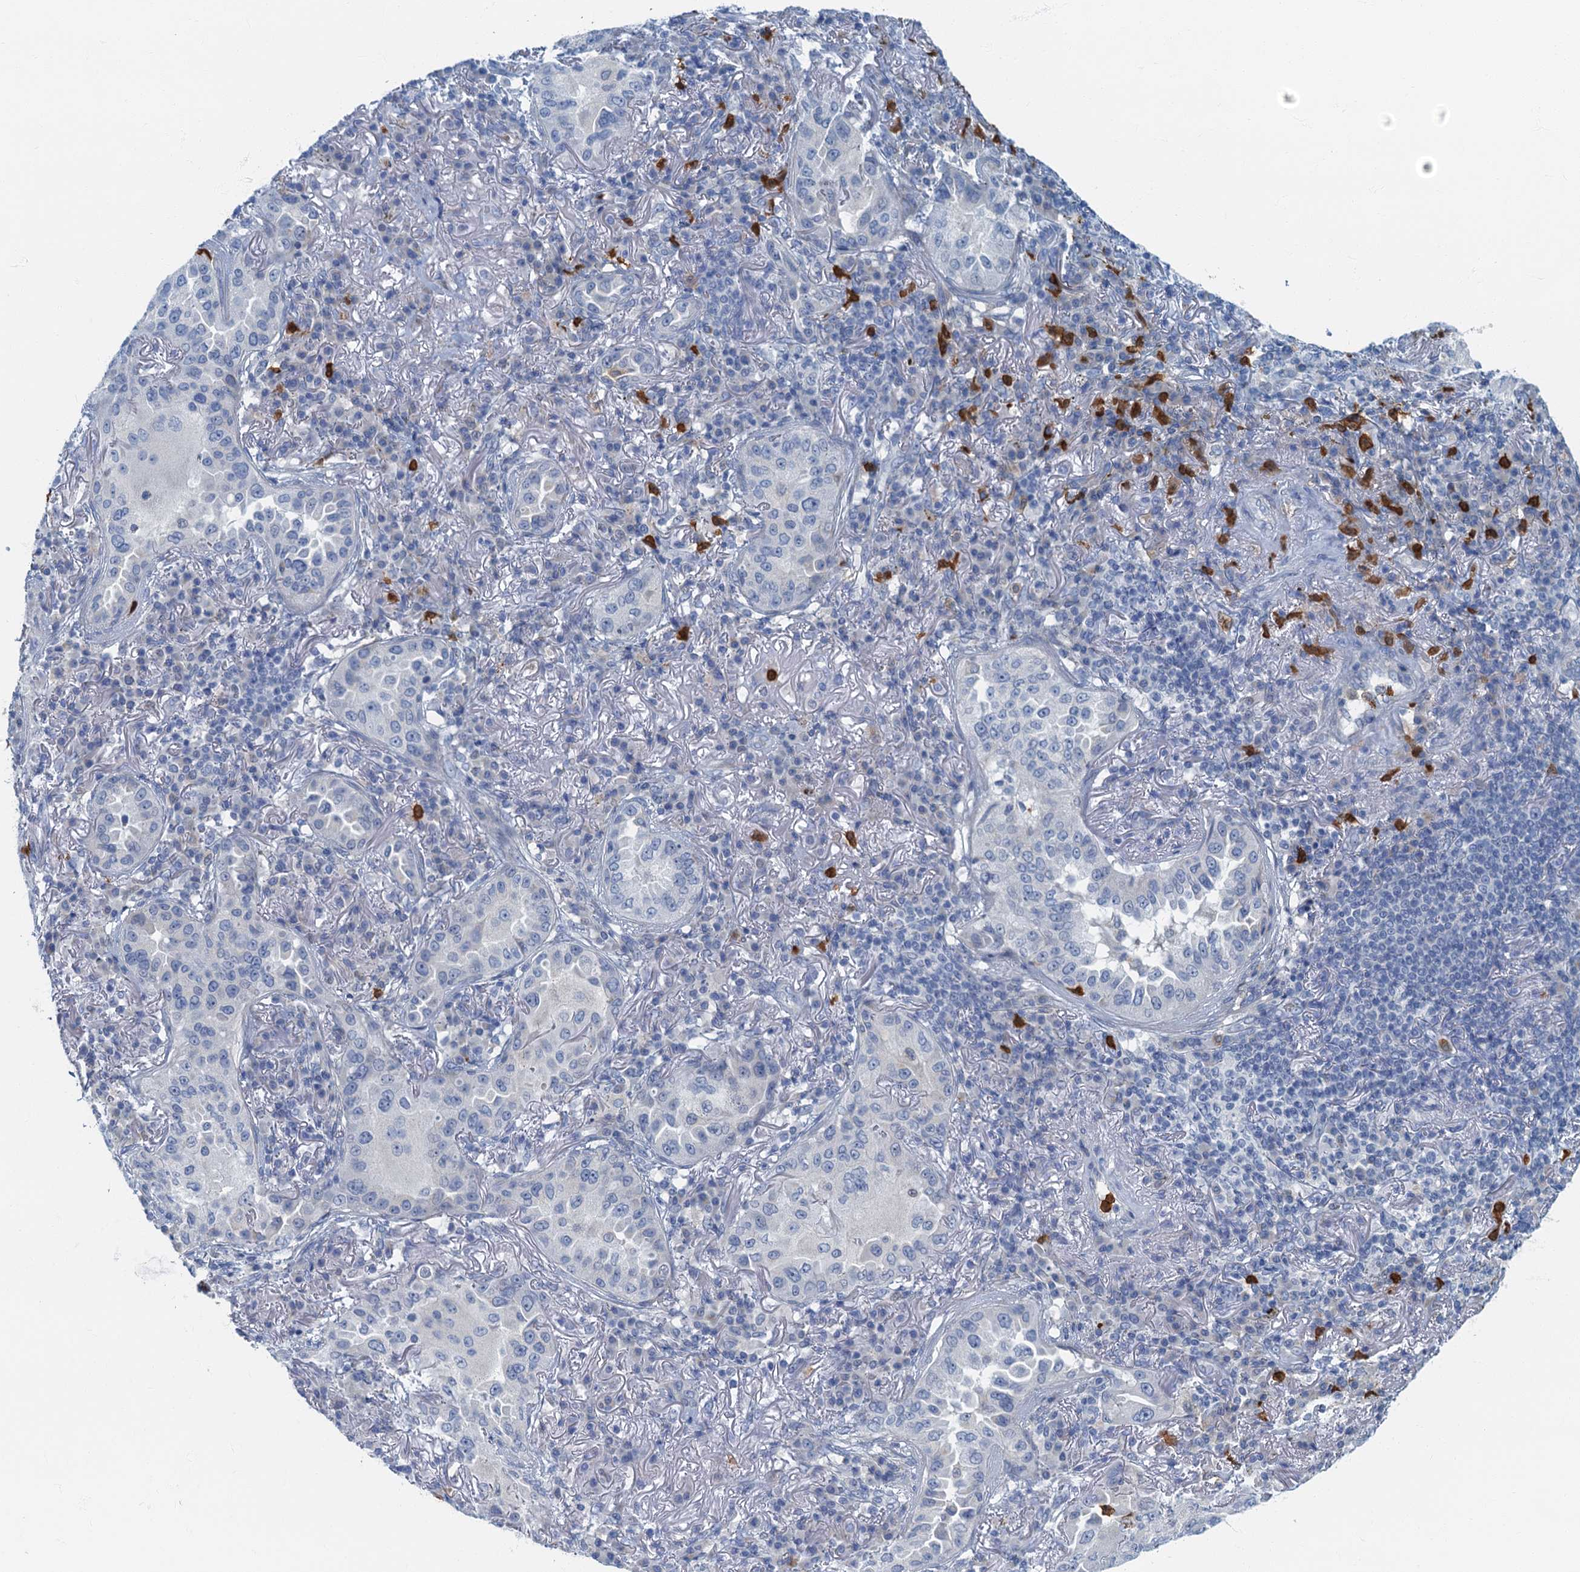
{"staining": {"intensity": "negative", "quantity": "none", "location": "none"}, "tissue": "lung cancer", "cell_type": "Tumor cells", "image_type": "cancer", "snomed": [{"axis": "morphology", "description": "Adenocarcinoma, NOS"}, {"axis": "topography", "description": "Lung"}], "caption": "Photomicrograph shows no significant protein positivity in tumor cells of adenocarcinoma (lung). (DAB (3,3'-diaminobenzidine) IHC, high magnification).", "gene": "ANKDD1A", "patient": {"sex": "female", "age": 69}}